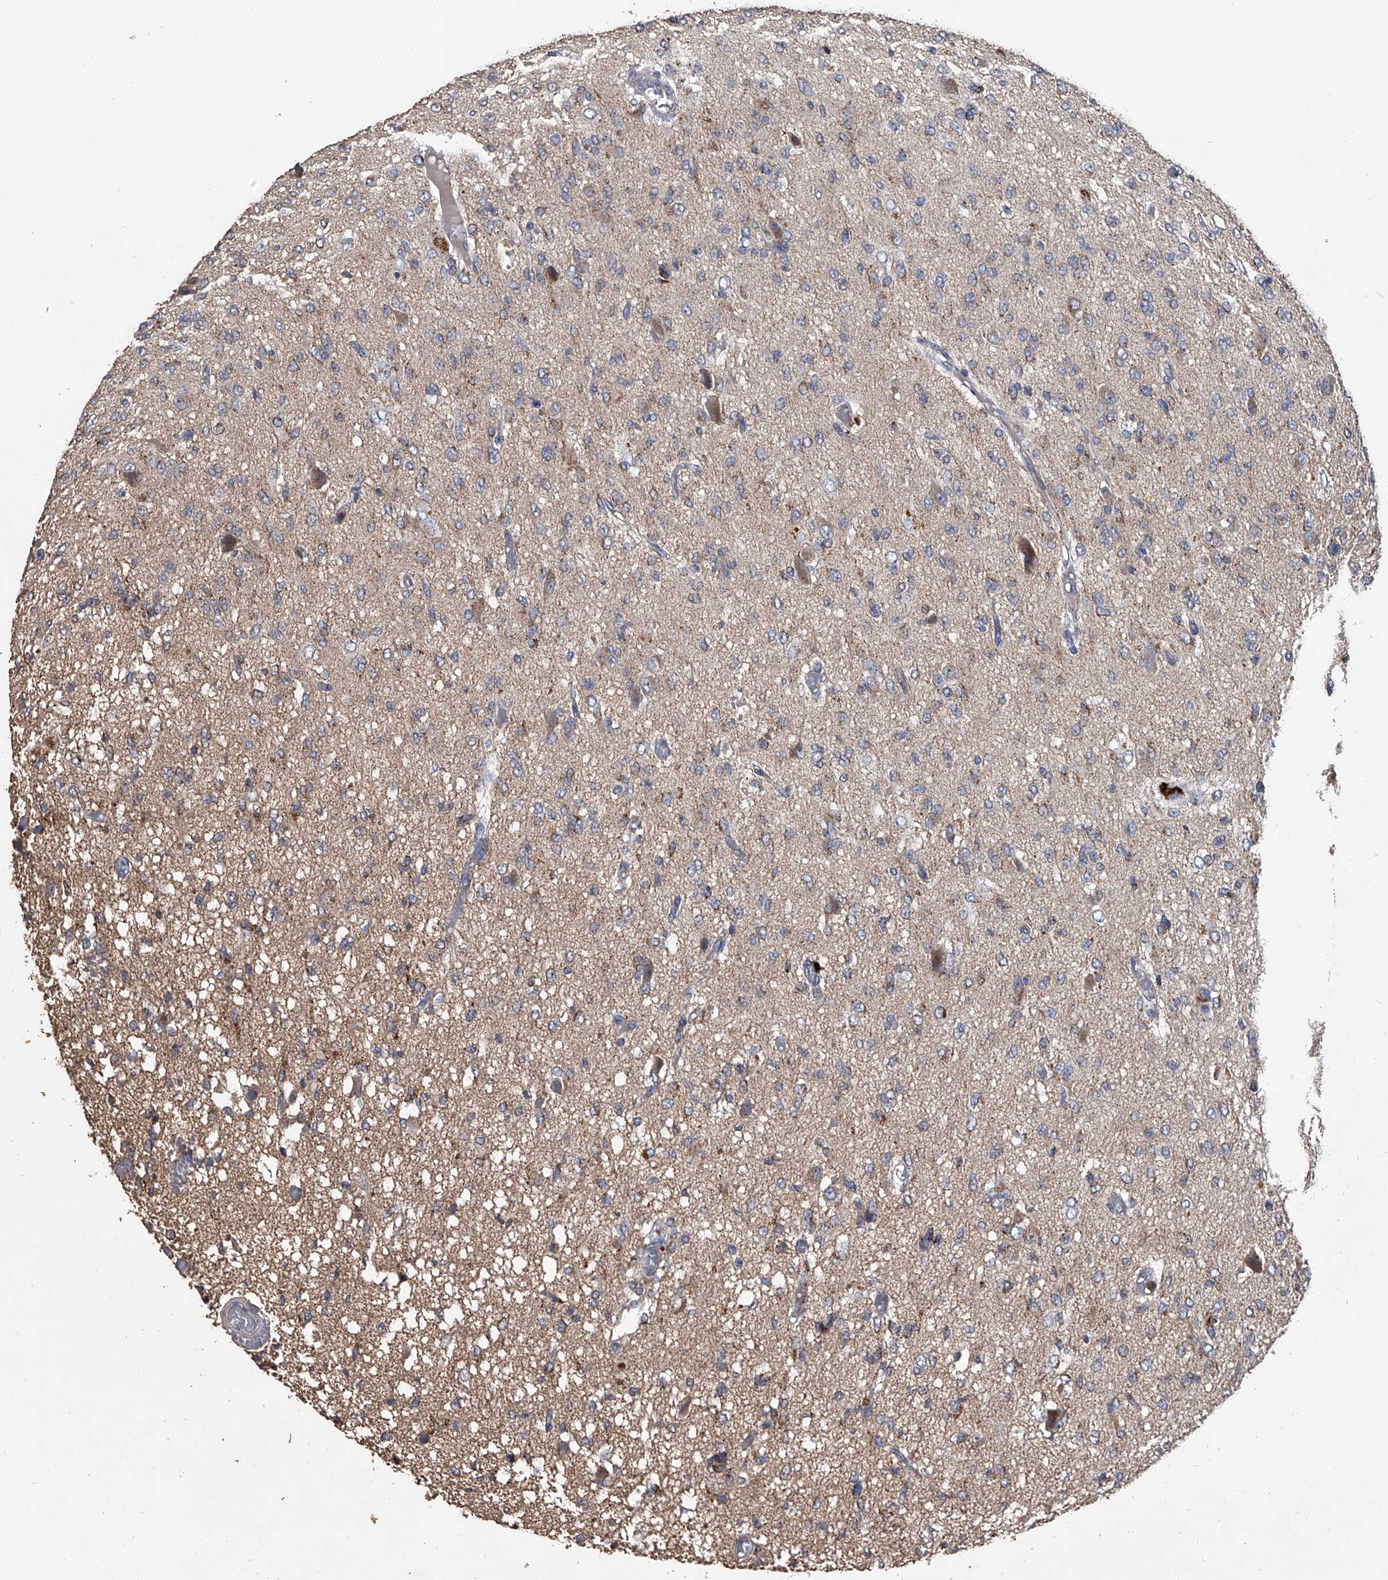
{"staining": {"intensity": "weak", "quantity": "25%-75%", "location": "cytoplasmic/membranous"}, "tissue": "glioma", "cell_type": "Tumor cells", "image_type": "cancer", "snomed": [{"axis": "morphology", "description": "Glioma, malignant, High grade"}, {"axis": "topography", "description": "Brain"}], "caption": "A high-resolution micrograph shows IHC staining of glioma, which demonstrates weak cytoplasmic/membranous positivity in approximately 25%-75% of tumor cells. (DAB (3,3'-diaminobenzidine) IHC with brightfield microscopy, high magnification).", "gene": "NRP1", "patient": {"sex": "female", "age": 59}}